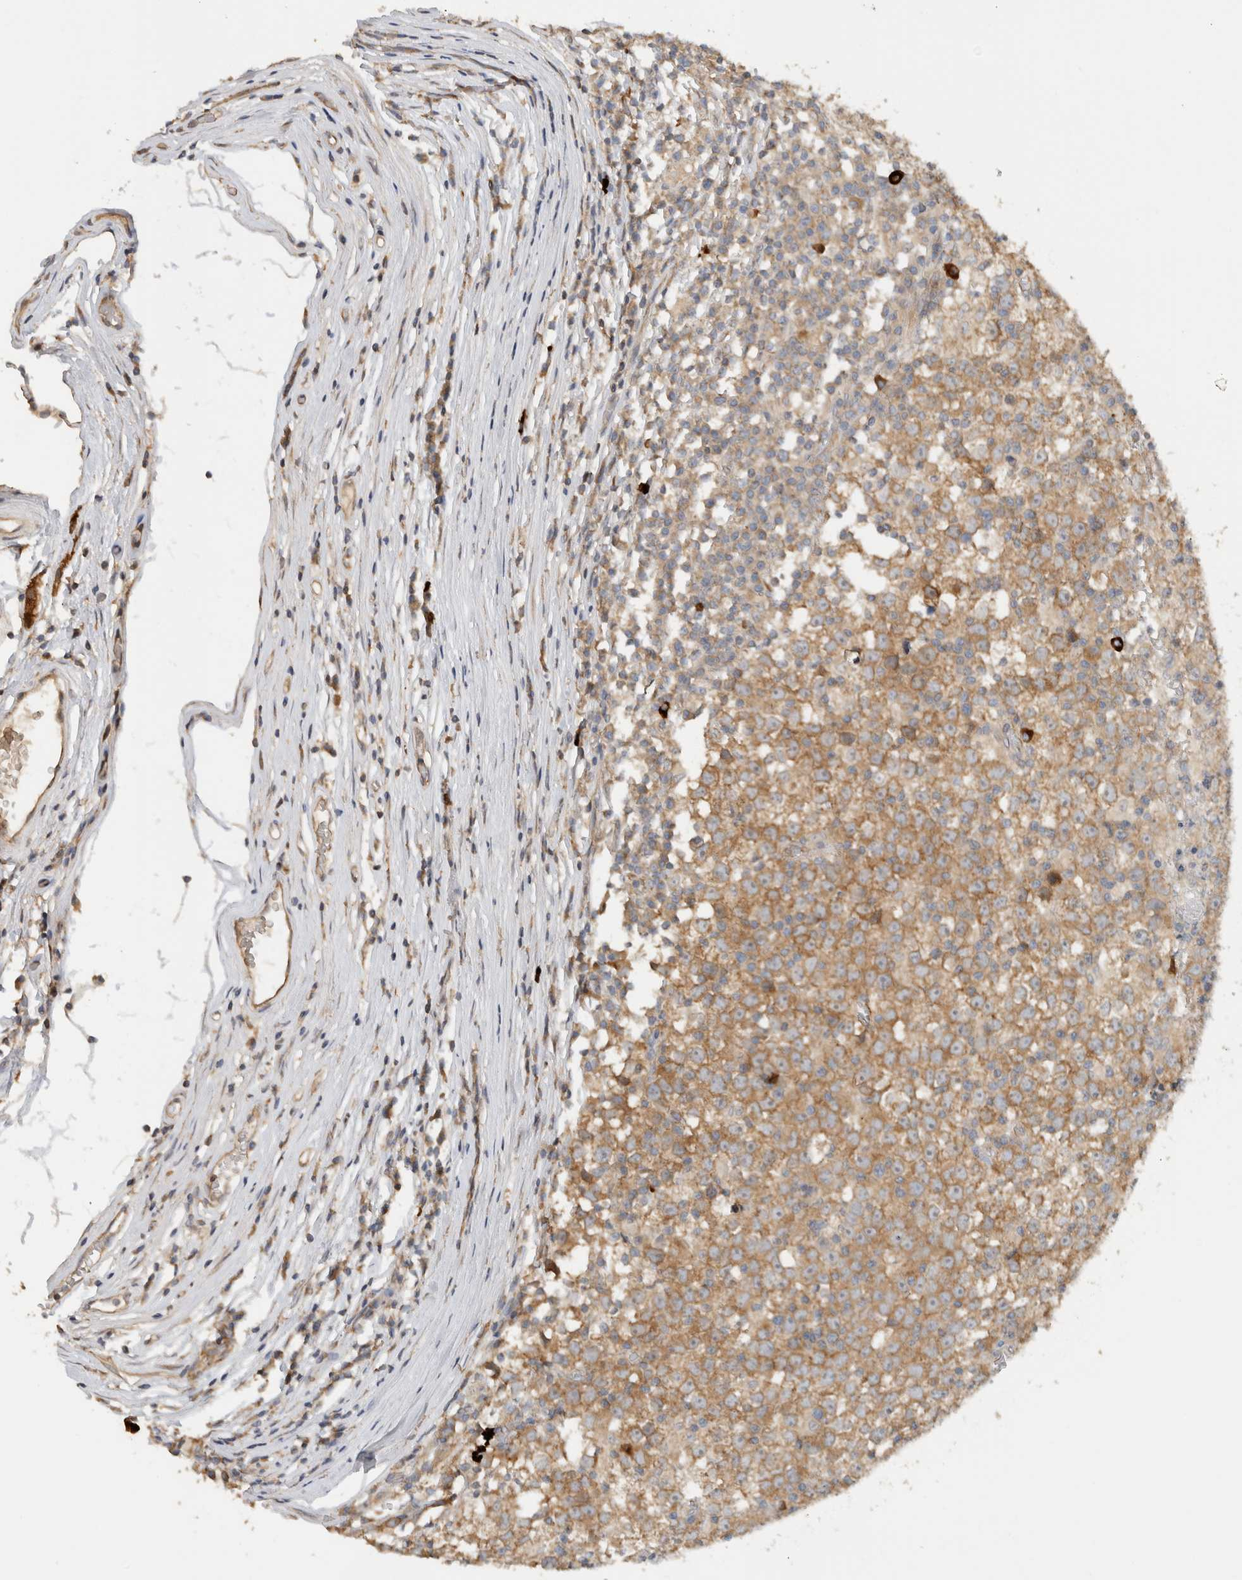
{"staining": {"intensity": "moderate", "quantity": ">75%", "location": "cytoplasmic/membranous"}, "tissue": "testis cancer", "cell_type": "Tumor cells", "image_type": "cancer", "snomed": [{"axis": "morphology", "description": "Seminoma, NOS"}, {"axis": "topography", "description": "Testis"}], "caption": "A medium amount of moderate cytoplasmic/membranous positivity is present in about >75% of tumor cells in testis cancer tissue.", "gene": "PUM1", "patient": {"sex": "male", "age": 65}}